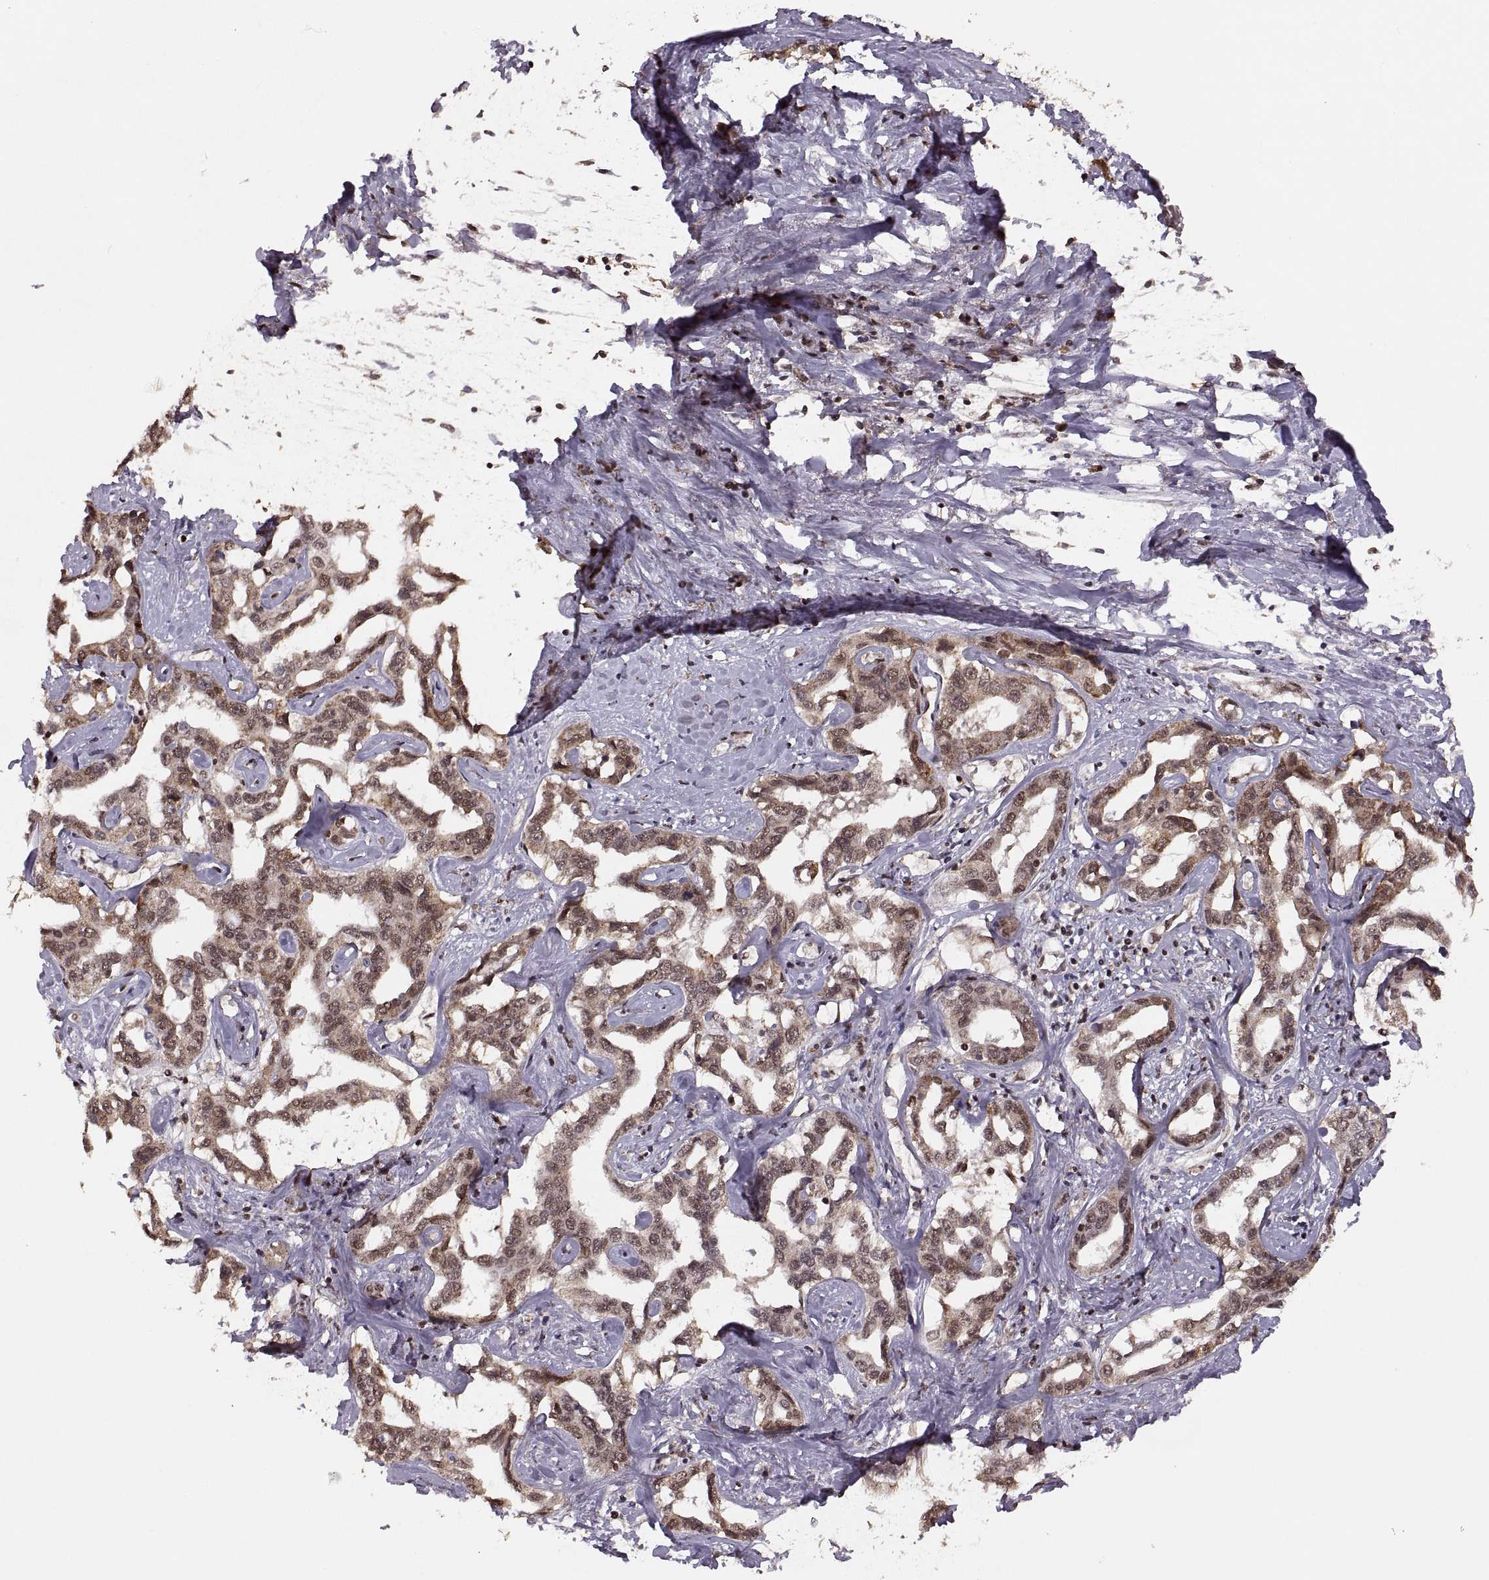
{"staining": {"intensity": "weak", "quantity": ">75%", "location": "cytoplasmic/membranous"}, "tissue": "liver cancer", "cell_type": "Tumor cells", "image_type": "cancer", "snomed": [{"axis": "morphology", "description": "Cholangiocarcinoma"}, {"axis": "topography", "description": "Liver"}], "caption": "Liver cancer stained for a protein (brown) displays weak cytoplasmic/membranous positive positivity in about >75% of tumor cells.", "gene": "RFT1", "patient": {"sex": "male", "age": 59}}